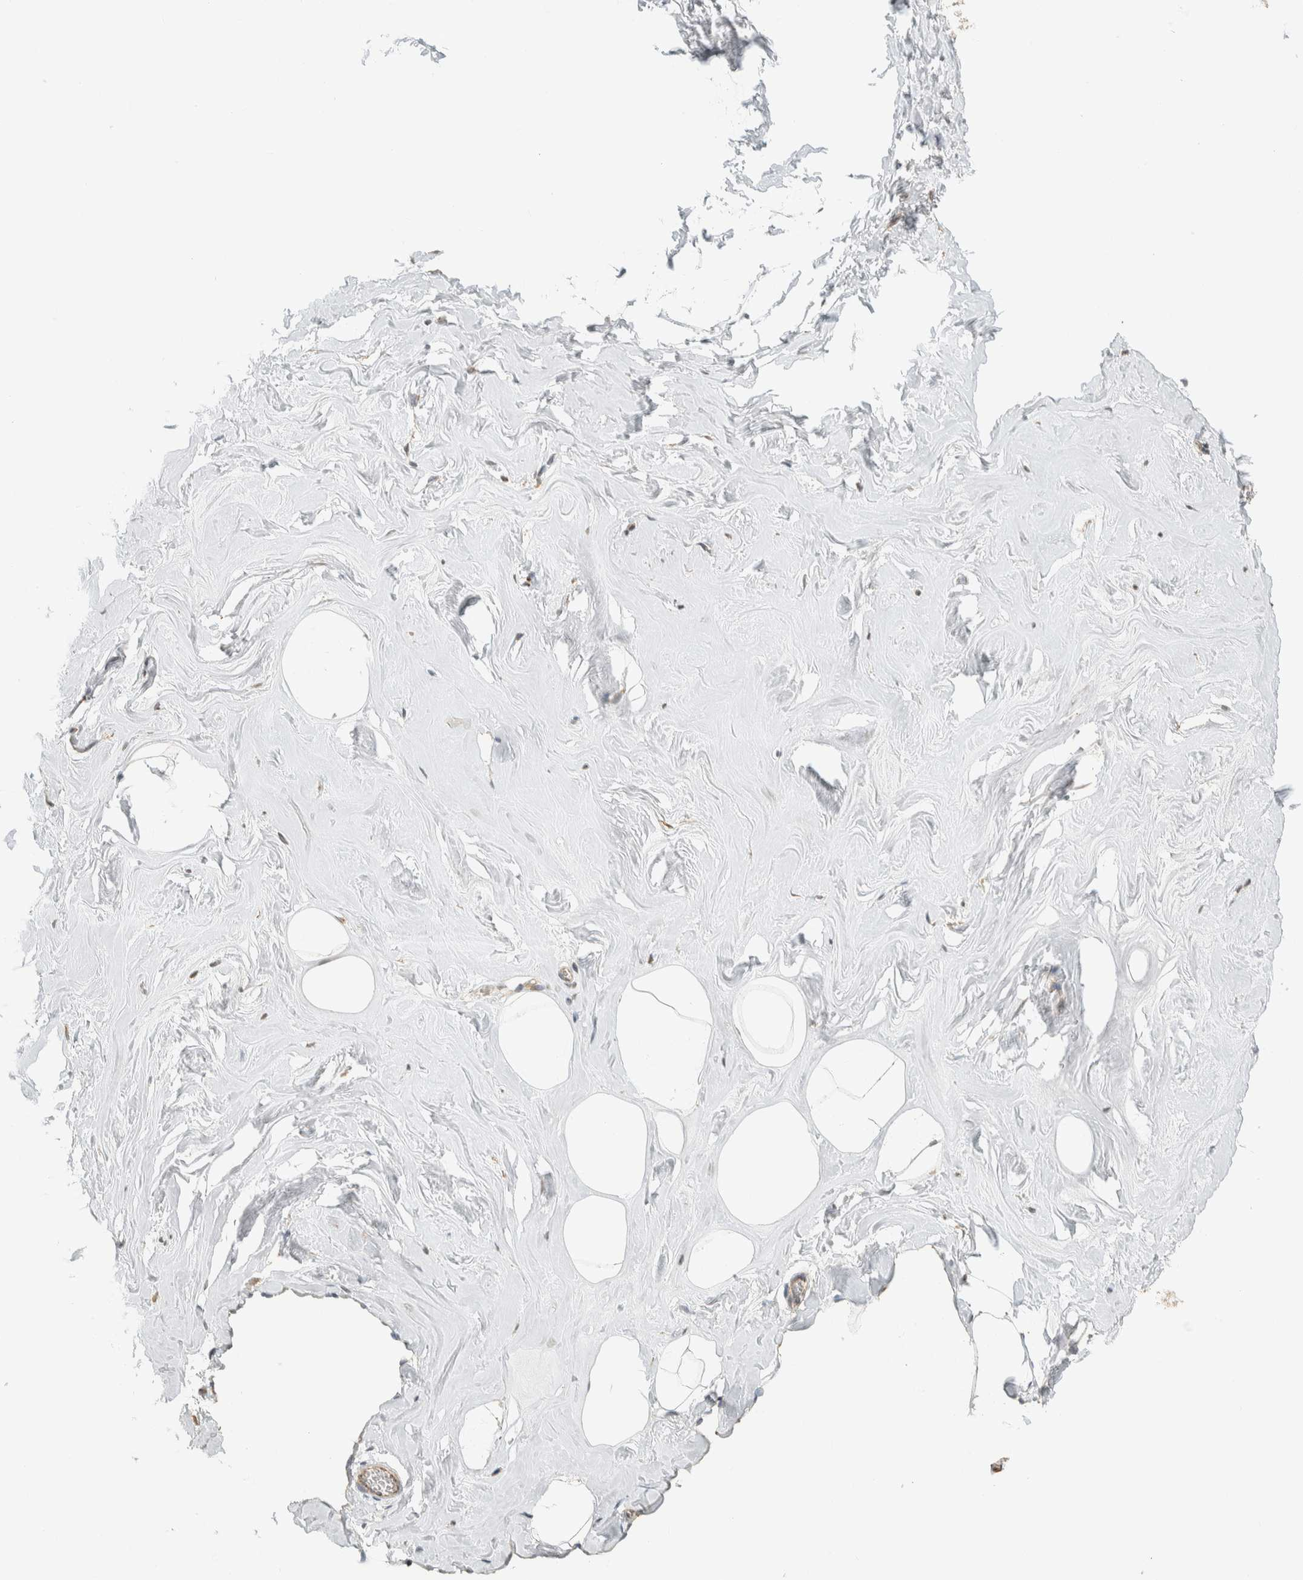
{"staining": {"intensity": "weak", "quantity": "25%-75%", "location": "cytoplasmic/membranous"}, "tissue": "adipose tissue", "cell_type": "Adipocytes", "image_type": "normal", "snomed": [{"axis": "morphology", "description": "Normal tissue, NOS"}, {"axis": "morphology", "description": "Fibrosis, NOS"}, {"axis": "topography", "description": "Breast"}, {"axis": "topography", "description": "Adipose tissue"}], "caption": "Human adipose tissue stained with a brown dye displays weak cytoplasmic/membranous positive expression in about 25%-75% of adipocytes.", "gene": "PDE7B", "patient": {"sex": "female", "age": 39}}